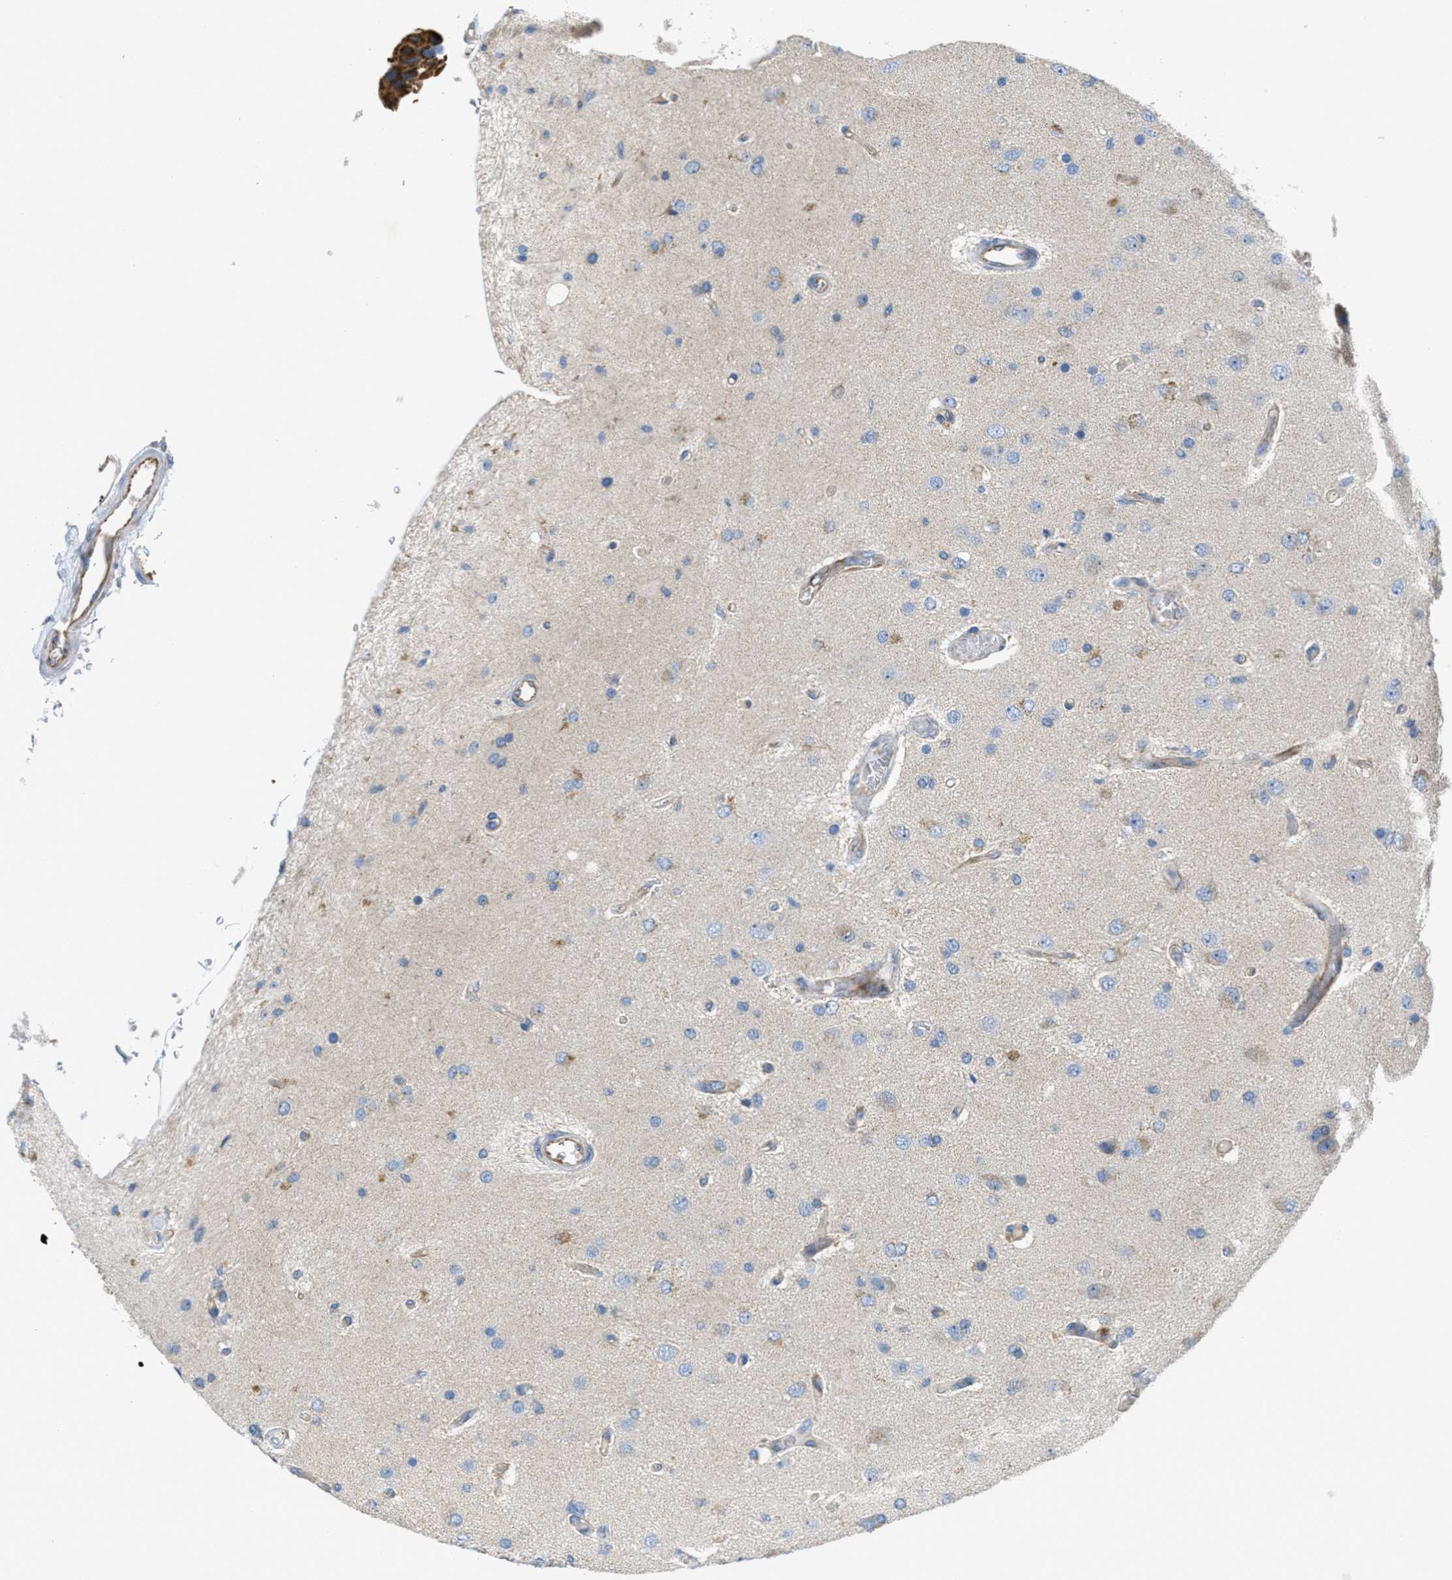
{"staining": {"intensity": "negative", "quantity": "none", "location": "none"}, "tissue": "glioma", "cell_type": "Tumor cells", "image_type": "cancer", "snomed": [{"axis": "morphology", "description": "Normal tissue, NOS"}, {"axis": "morphology", "description": "Glioma, malignant, High grade"}, {"axis": "topography", "description": "Cerebral cortex"}], "caption": "Human glioma stained for a protein using IHC reveals no positivity in tumor cells.", "gene": "BTN3A1", "patient": {"sex": "male", "age": 77}}